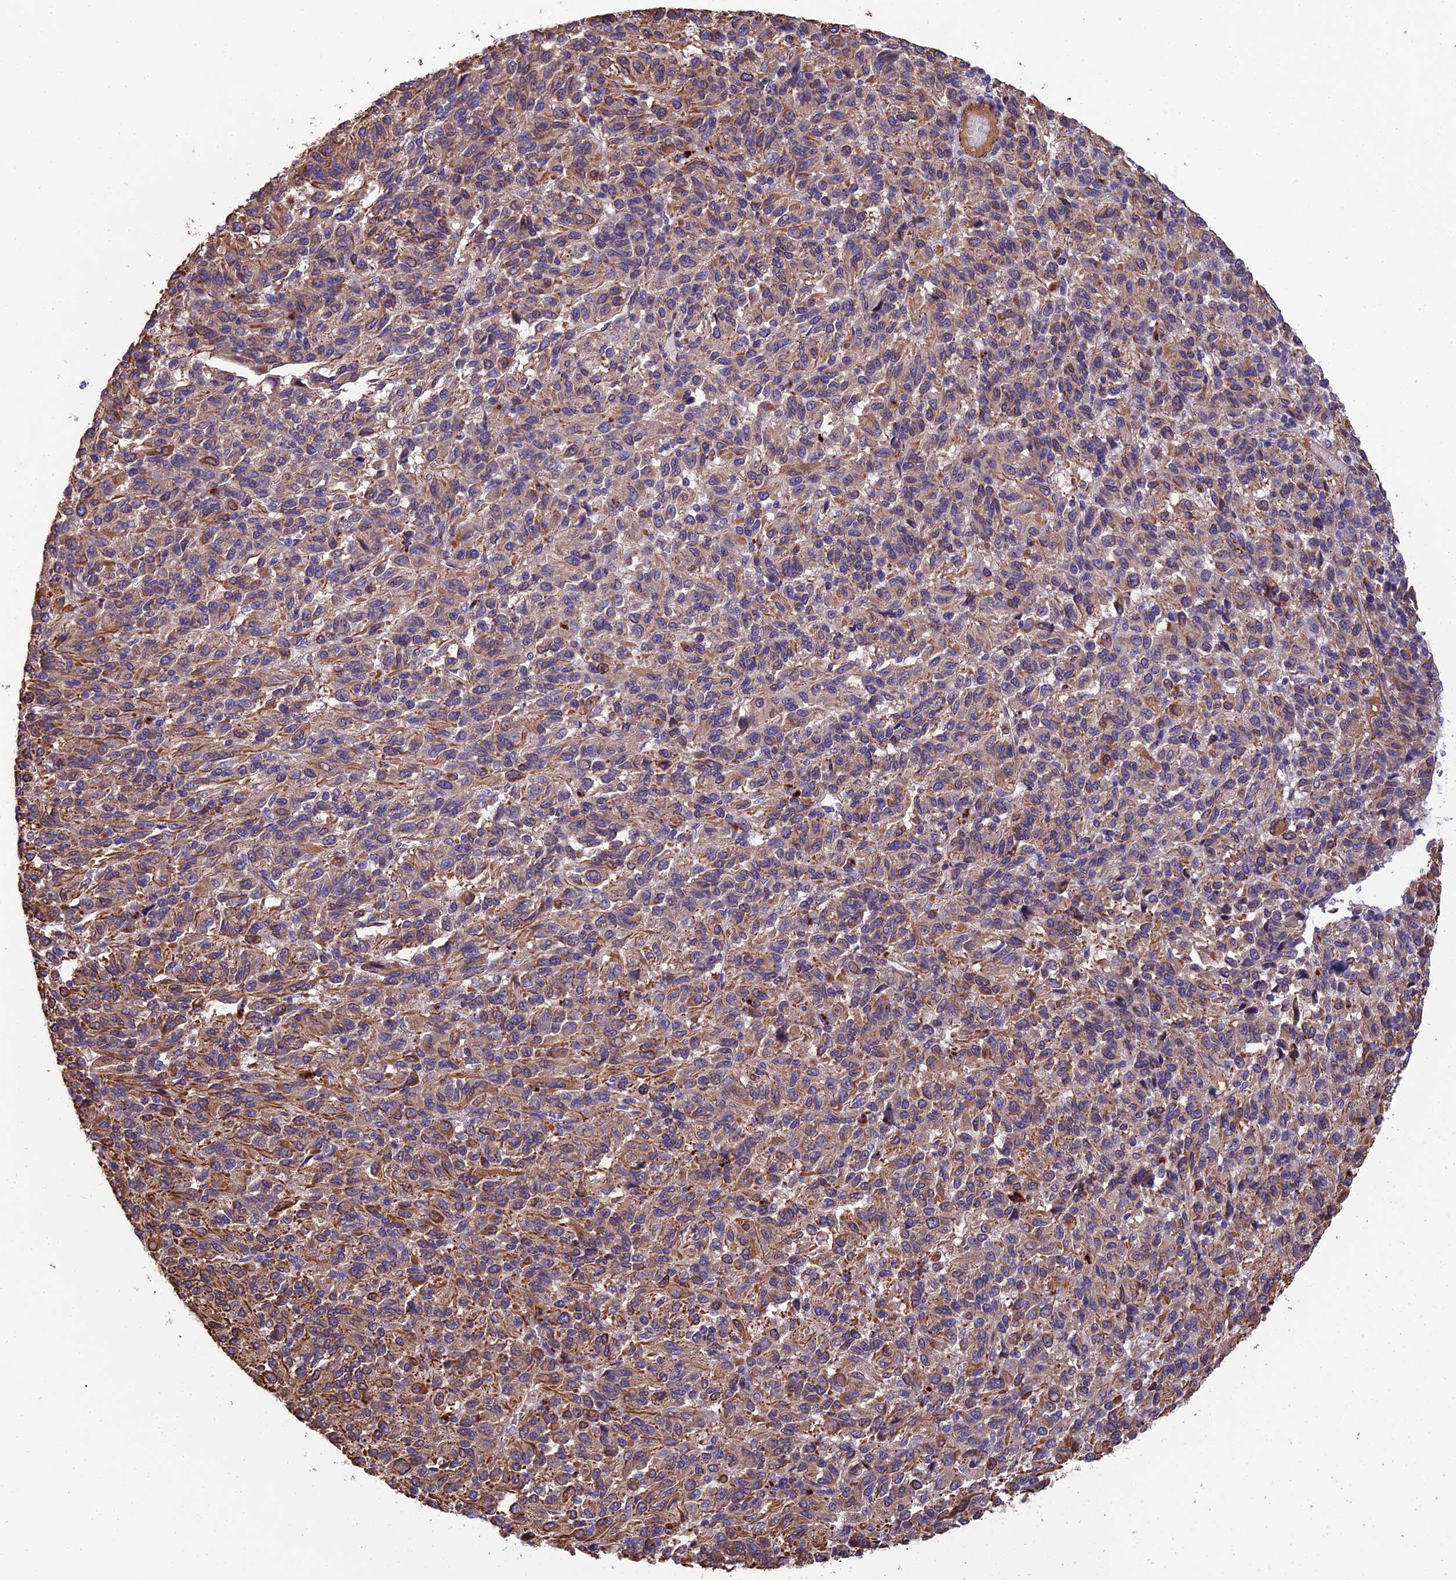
{"staining": {"intensity": "moderate", "quantity": "<25%", "location": "cytoplasmic/membranous"}, "tissue": "melanoma", "cell_type": "Tumor cells", "image_type": "cancer", "snomed": [{"axis": "morphology", "description": "Malignant melanoma, Metastatic site"}, {"axis": "topography", "description": "Lung"}], "caption": "A brown stain highlights moderate cytoplasmic/membranous staining of a protein in melanoma tumor cells.", "gene": "SPDL1", "patient": {"sex": "male", "age": 64}}